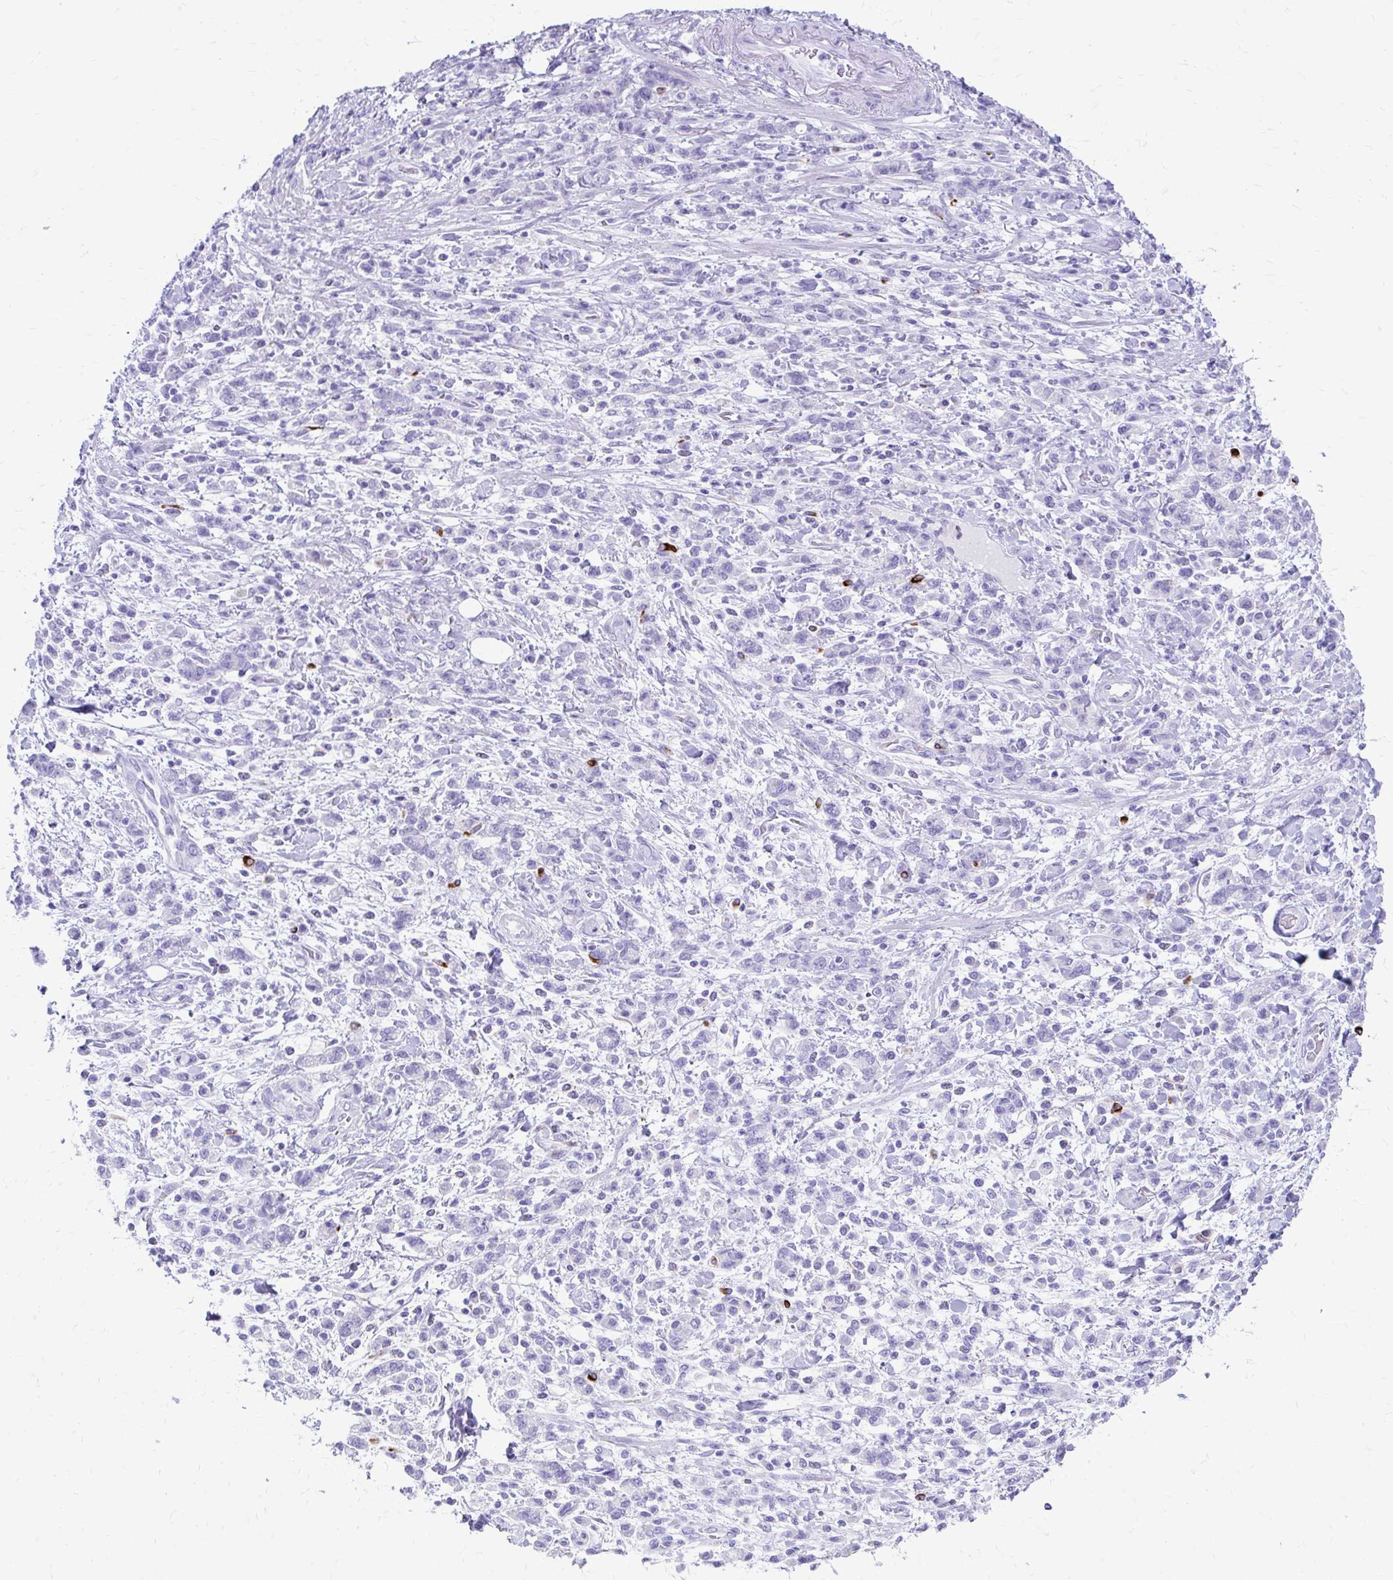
{"staining": {"intensity": "negative", "quantity": "none", "location": "none"}, "tissue": "stomach cancer", "cell_type": "Tumor cells", "image_type": "cancer", "snomed": [{"axis": "morphology", "description": "Adenocarcinoma, NOS"}, {"axis": "topography", "description": "Stomach"}], "caption": "Stomach adenocarcinoma was stained to show a protein in brown. There is no significant positivity in tumor cells.", "gene": "ZNF699", "patient": {"sex": "male", "age": 77}}